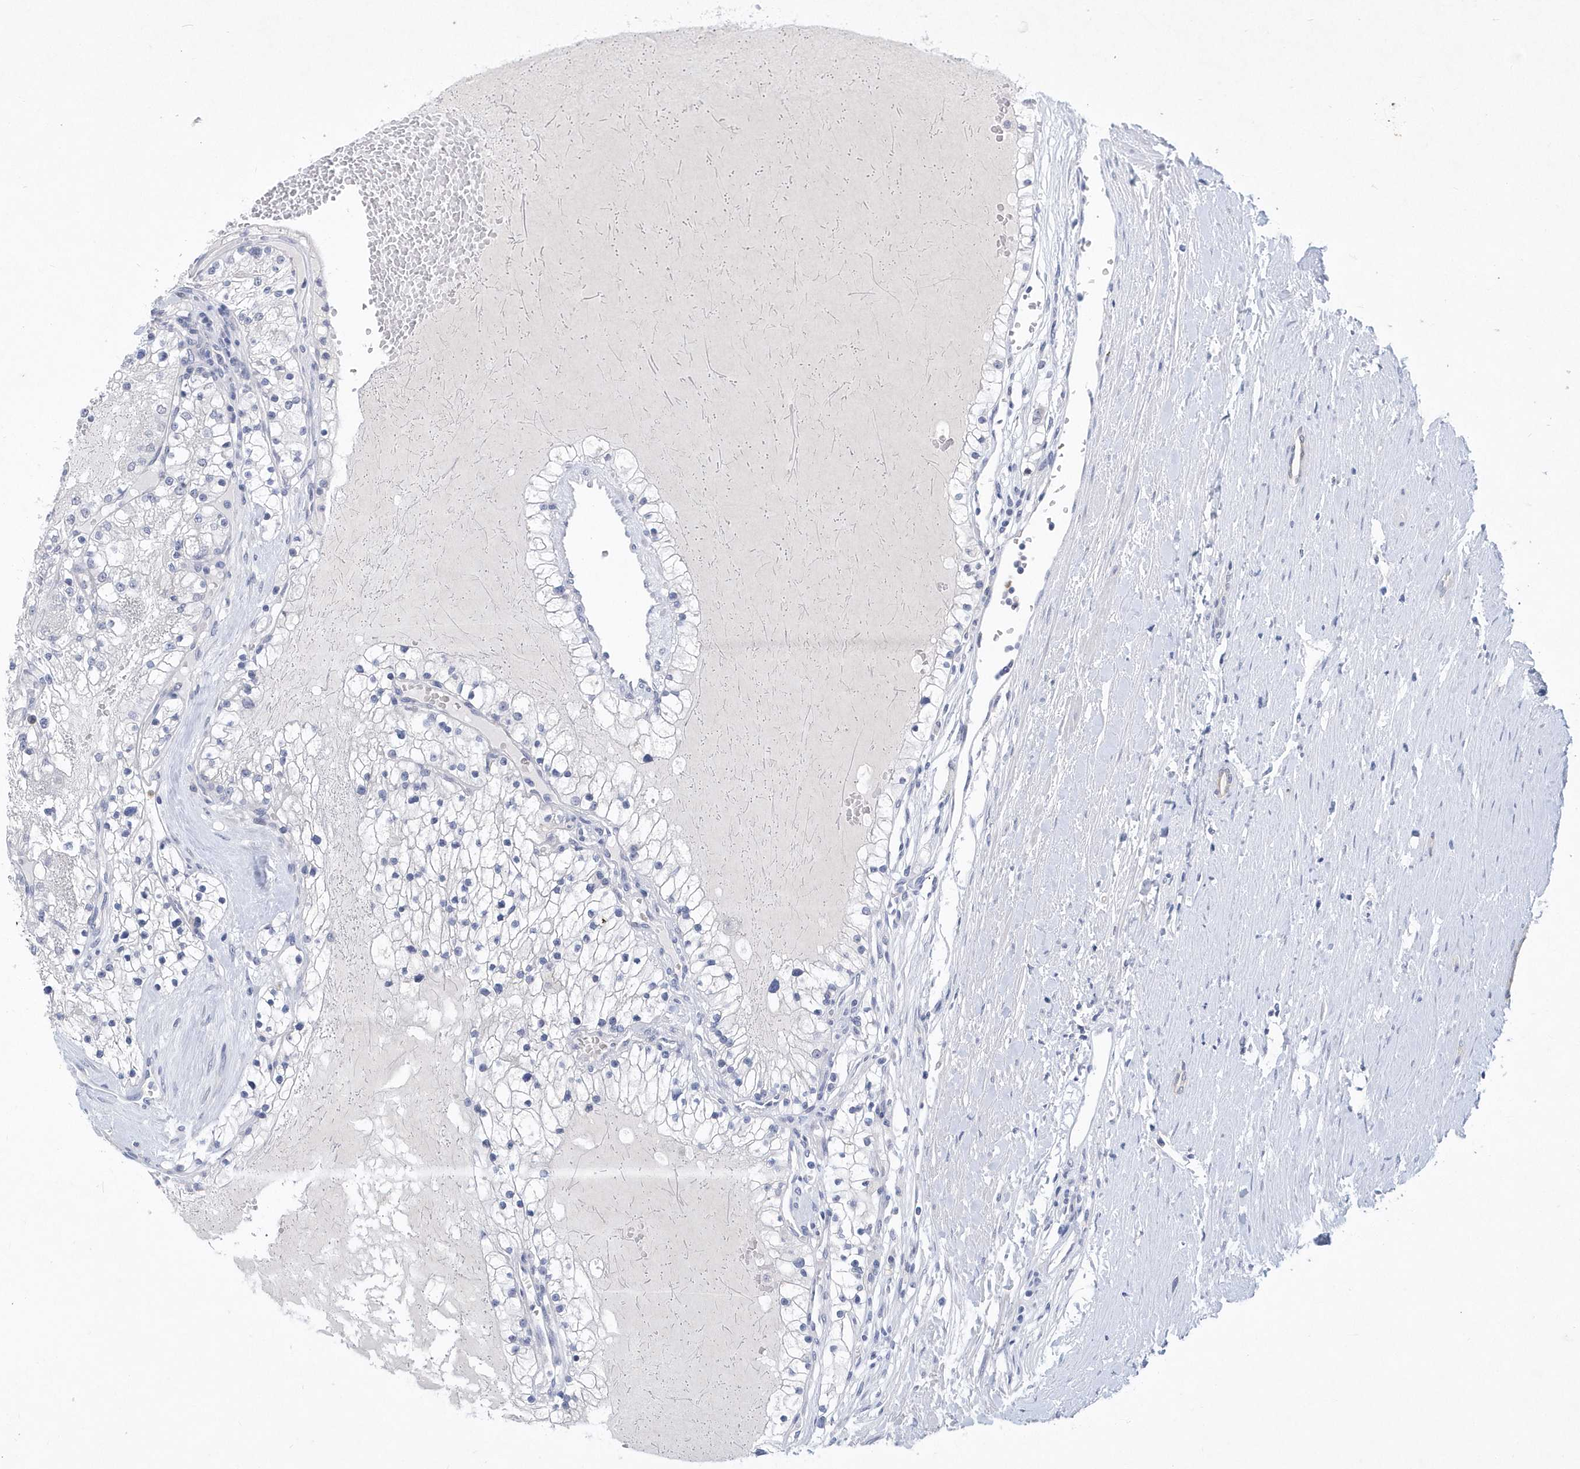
{"staining": {"intensity": "negative", "quantity": "none", "location": "none"}, "tissue": "renal cancer", "cell_type": "Tumor cells", "image_type": "cancer", "snomed": [{"axis": "morphology", "description": "Normal tissue, NOS"}, {"axis": "morphology", "description": "Adenocarcinoma, NOS"}, {"axis": "topography", "description": "Kidney"}], "caption": "High magnification brightfield microscopy of adenocarcinoma (renal) stained with DAB (brown) and counterstained with hematoxylin (blue): tumor cells show no significant staining.", "gene": "SRGAP3", "patient": {"sex": "male", "age": 68}}